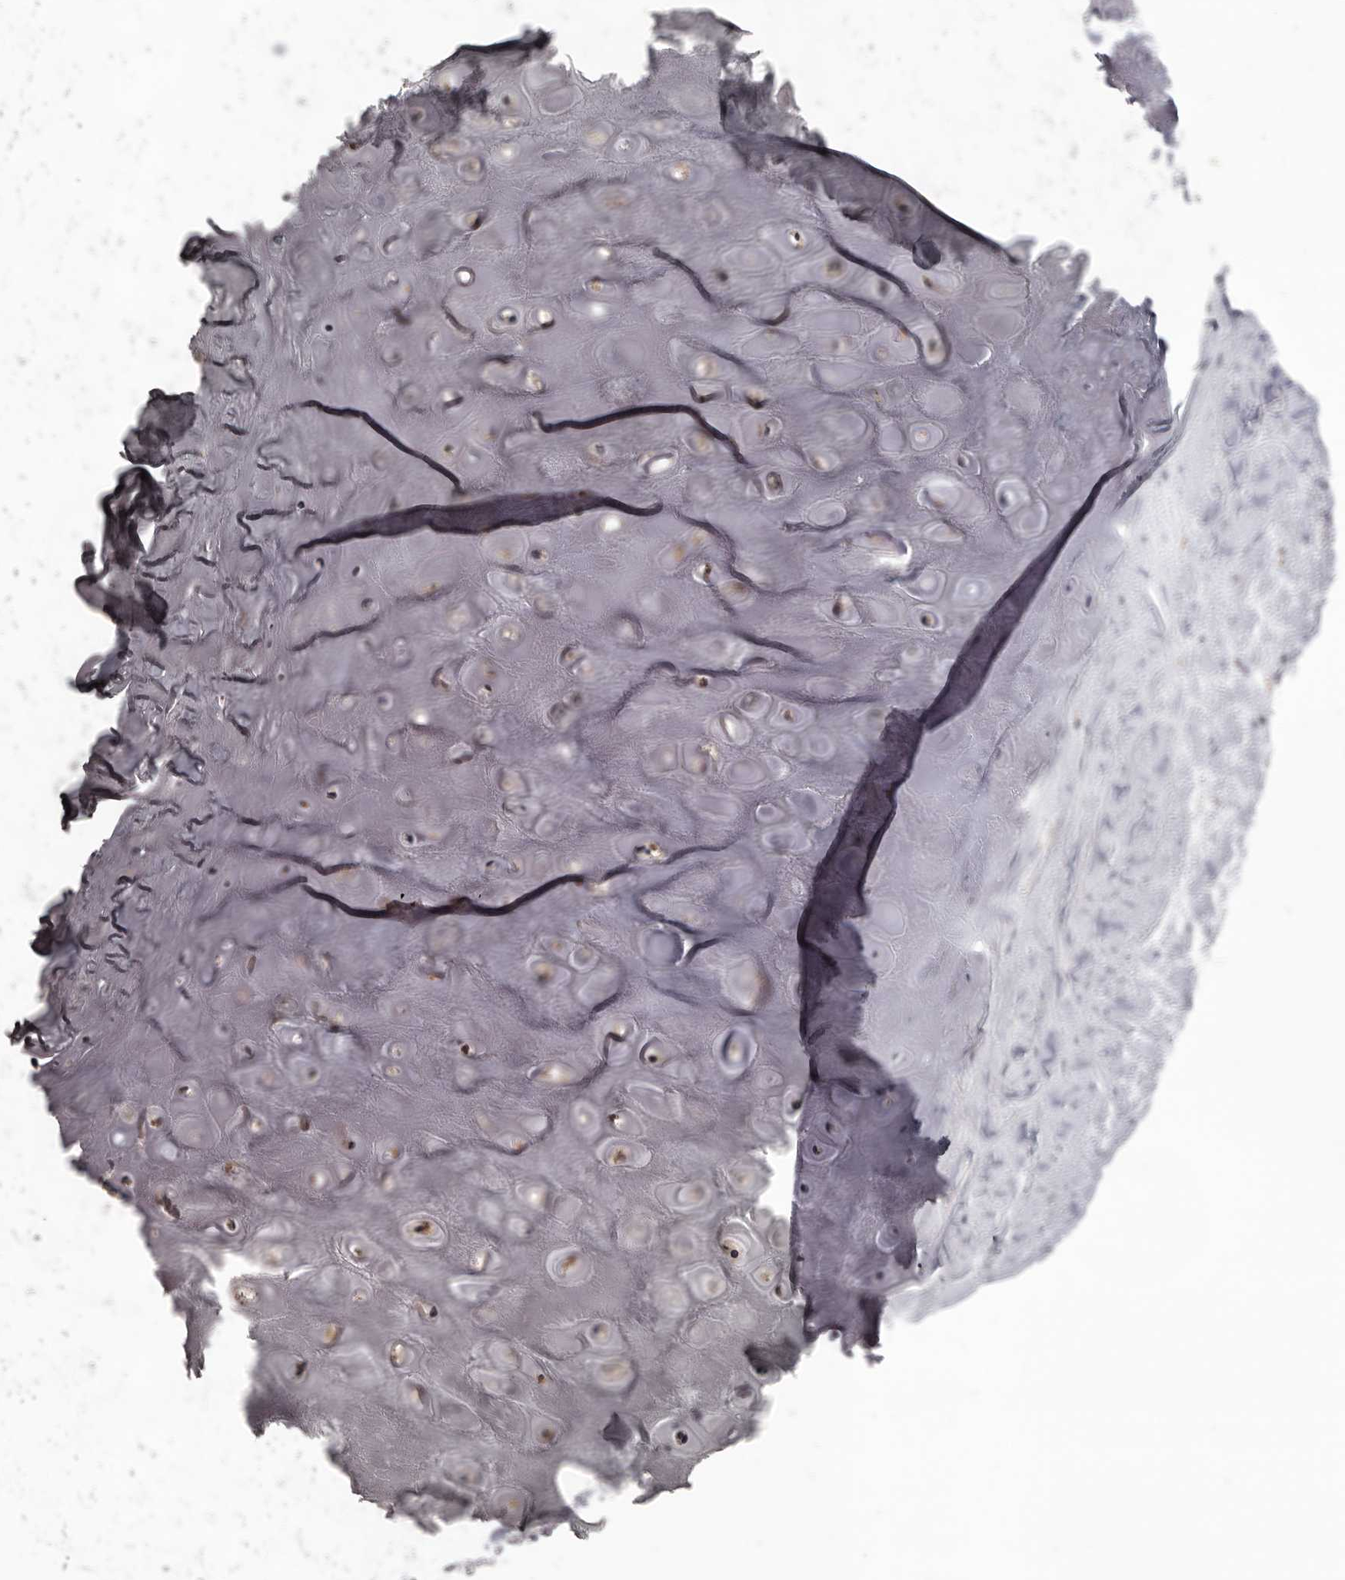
{"staining": {"intensity": "weak", "quantity": ">75%", "location": "cytoplasmic/membranous"}, "tissue": "adipose tissue", "cell_type": "Adipocytes", "image_type": "normal", "snomed": [{"axis": "morphology", "description": "Normal tissue, NOS"}, {"axis": "morphology", "description": "Basal cell carcinoma"}, {"axis": "topography", "description": "Skin"}], "caption": "Weak cytoplasmic/membranous positivity is identified in approximately >75% of adipocytes in normal adipose tissue.", "gene": "MAP3K14", "patient": {"sex": "female", "age": 89}}